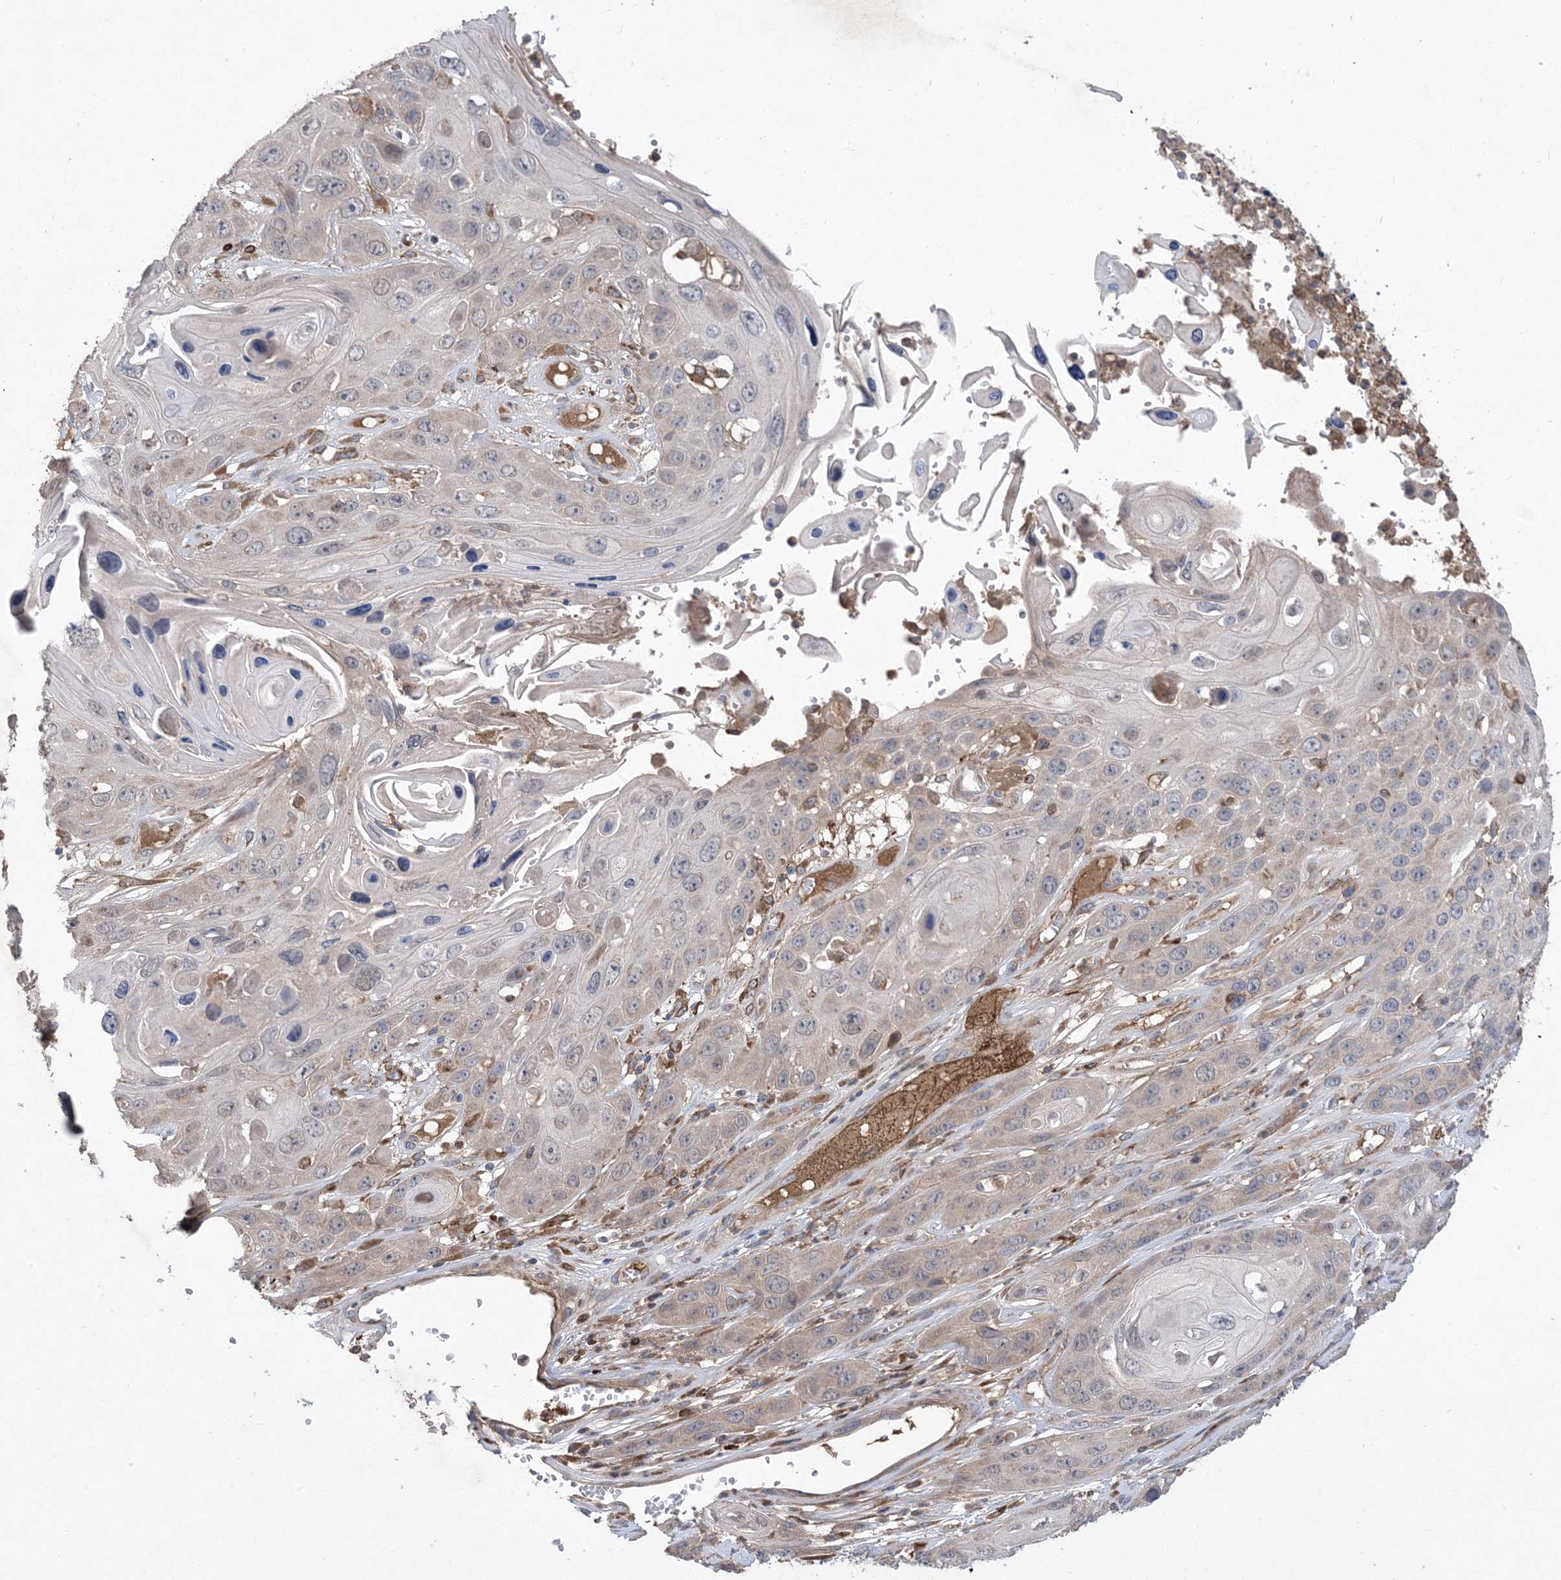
{"staining": {"intensity": "weak", "quantity": "25%-75%", "location": "cytoplasmic/membranous"}, "tissue": "skin cancer", "cell_type": "Tumor cells", "image_type": "cancer", "snomed": [{"axis": "morphology", "description": "Squamous cell carcinoma, NOS"}, {"axis": "topography", "description": "Skin"}], "caption": "Immunohistochemical staining of skin squamous cell carcinoma demonstrates low levels of weak cytoplasmic/membranous protein staining in approximately 25%-75% of tumor cells. (DAB IHC with brightfield microscopy, high magnification).", "gene": "MASP2", "patient": {"sex": "male", "age": 55}}